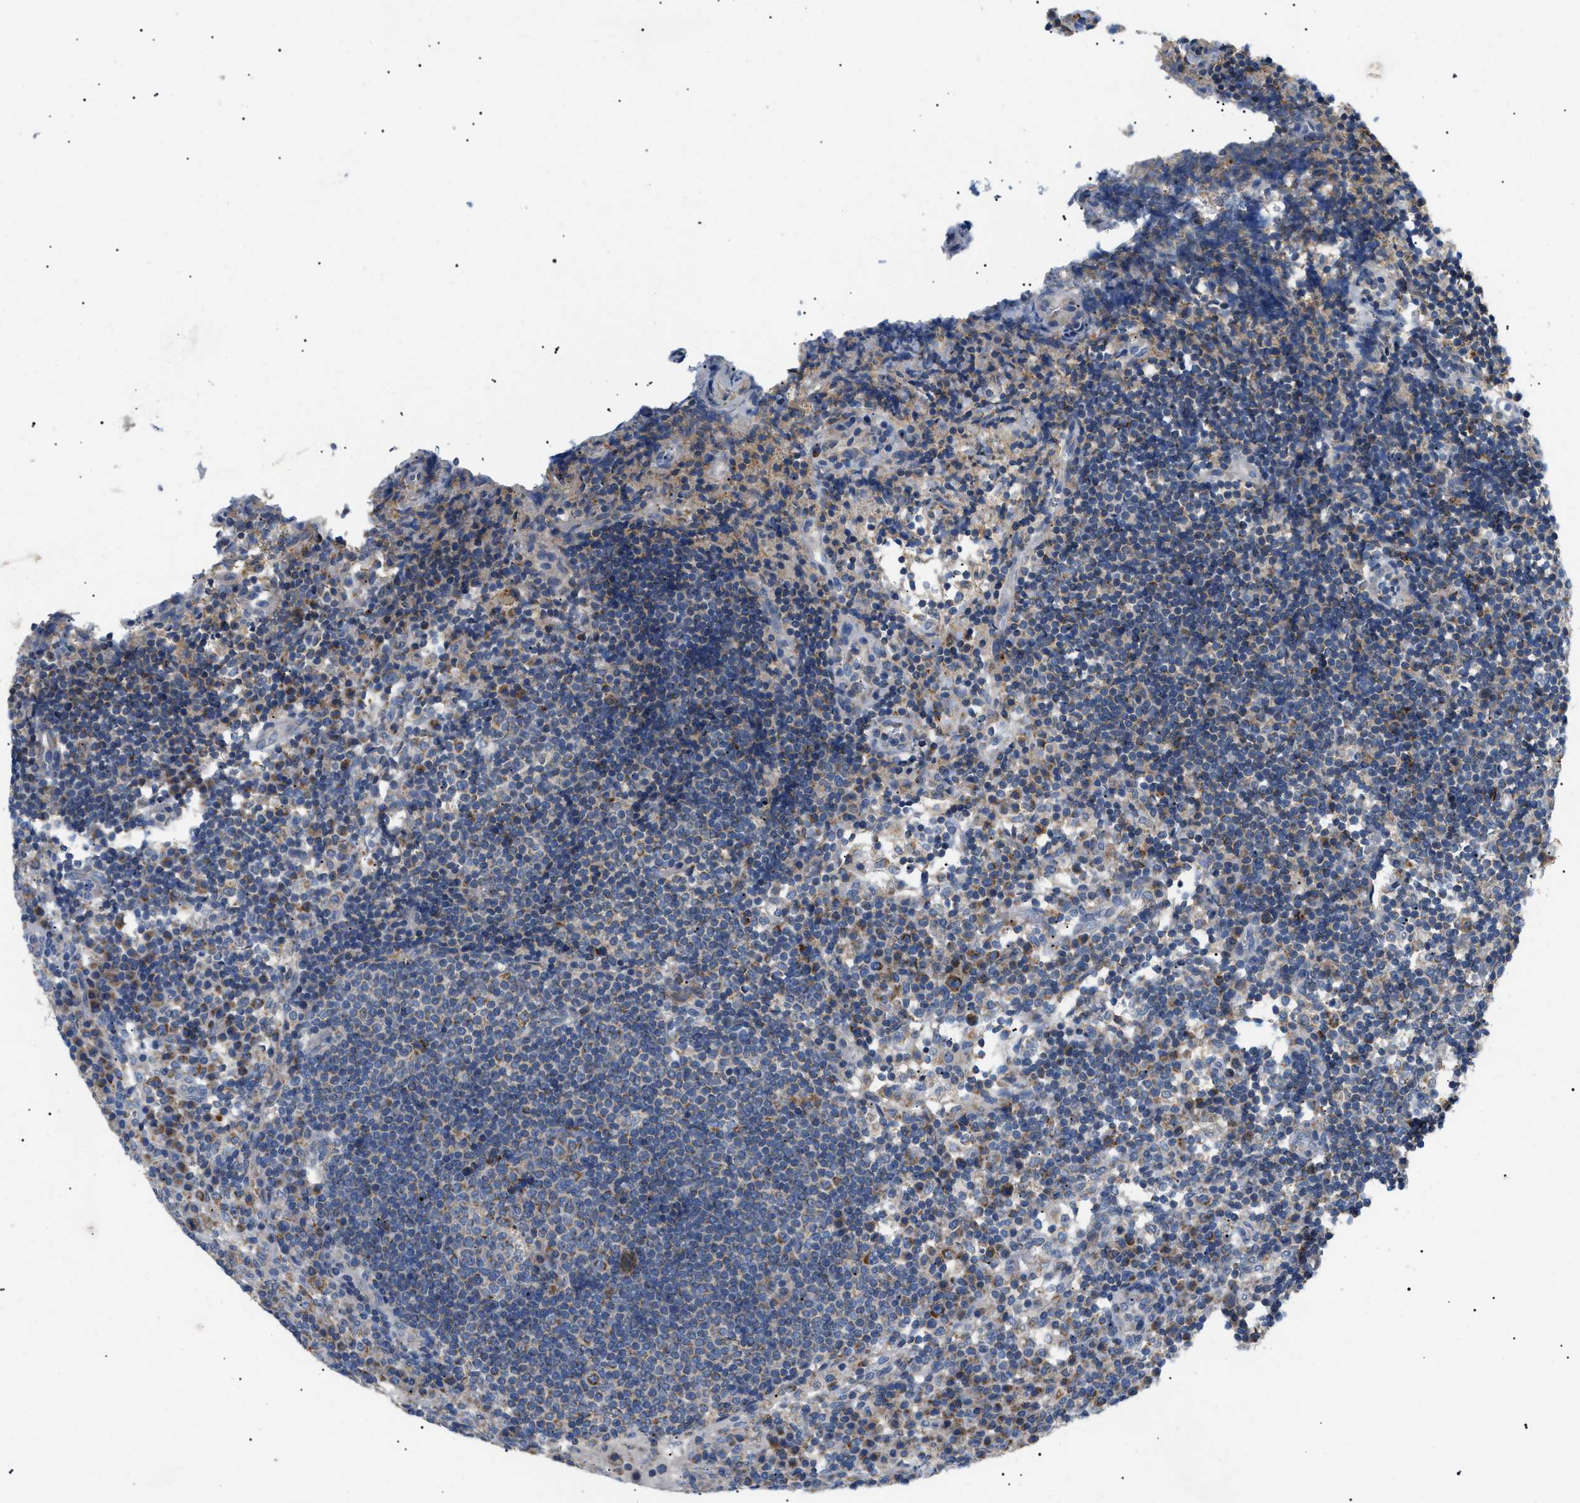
{"staining": {"intensity": "moderate", "quantity": "<25%", "location": "cytoplasmic/membranous"}, "tissue": "lymph node", "cell_type": "Germinal center cells", "image_type": "normal", "snomed": [{"axis": "morphology", "description": "Normal tissue, NOS"}, {"axis": "topography", "description": "Lymph node"}], "caption": "DAB (3,3'-diaminobenzidine) immunohistochemical staining of benign human lymph node exhibits moderate cytoplasmic/membranous protein staining in about <25% of germinal center cells. The protein of interest is shown in brown color, while the nuclei are stained blue.", "gene": "TOMM6", "patient": {"sex": "female", "age": 53}}